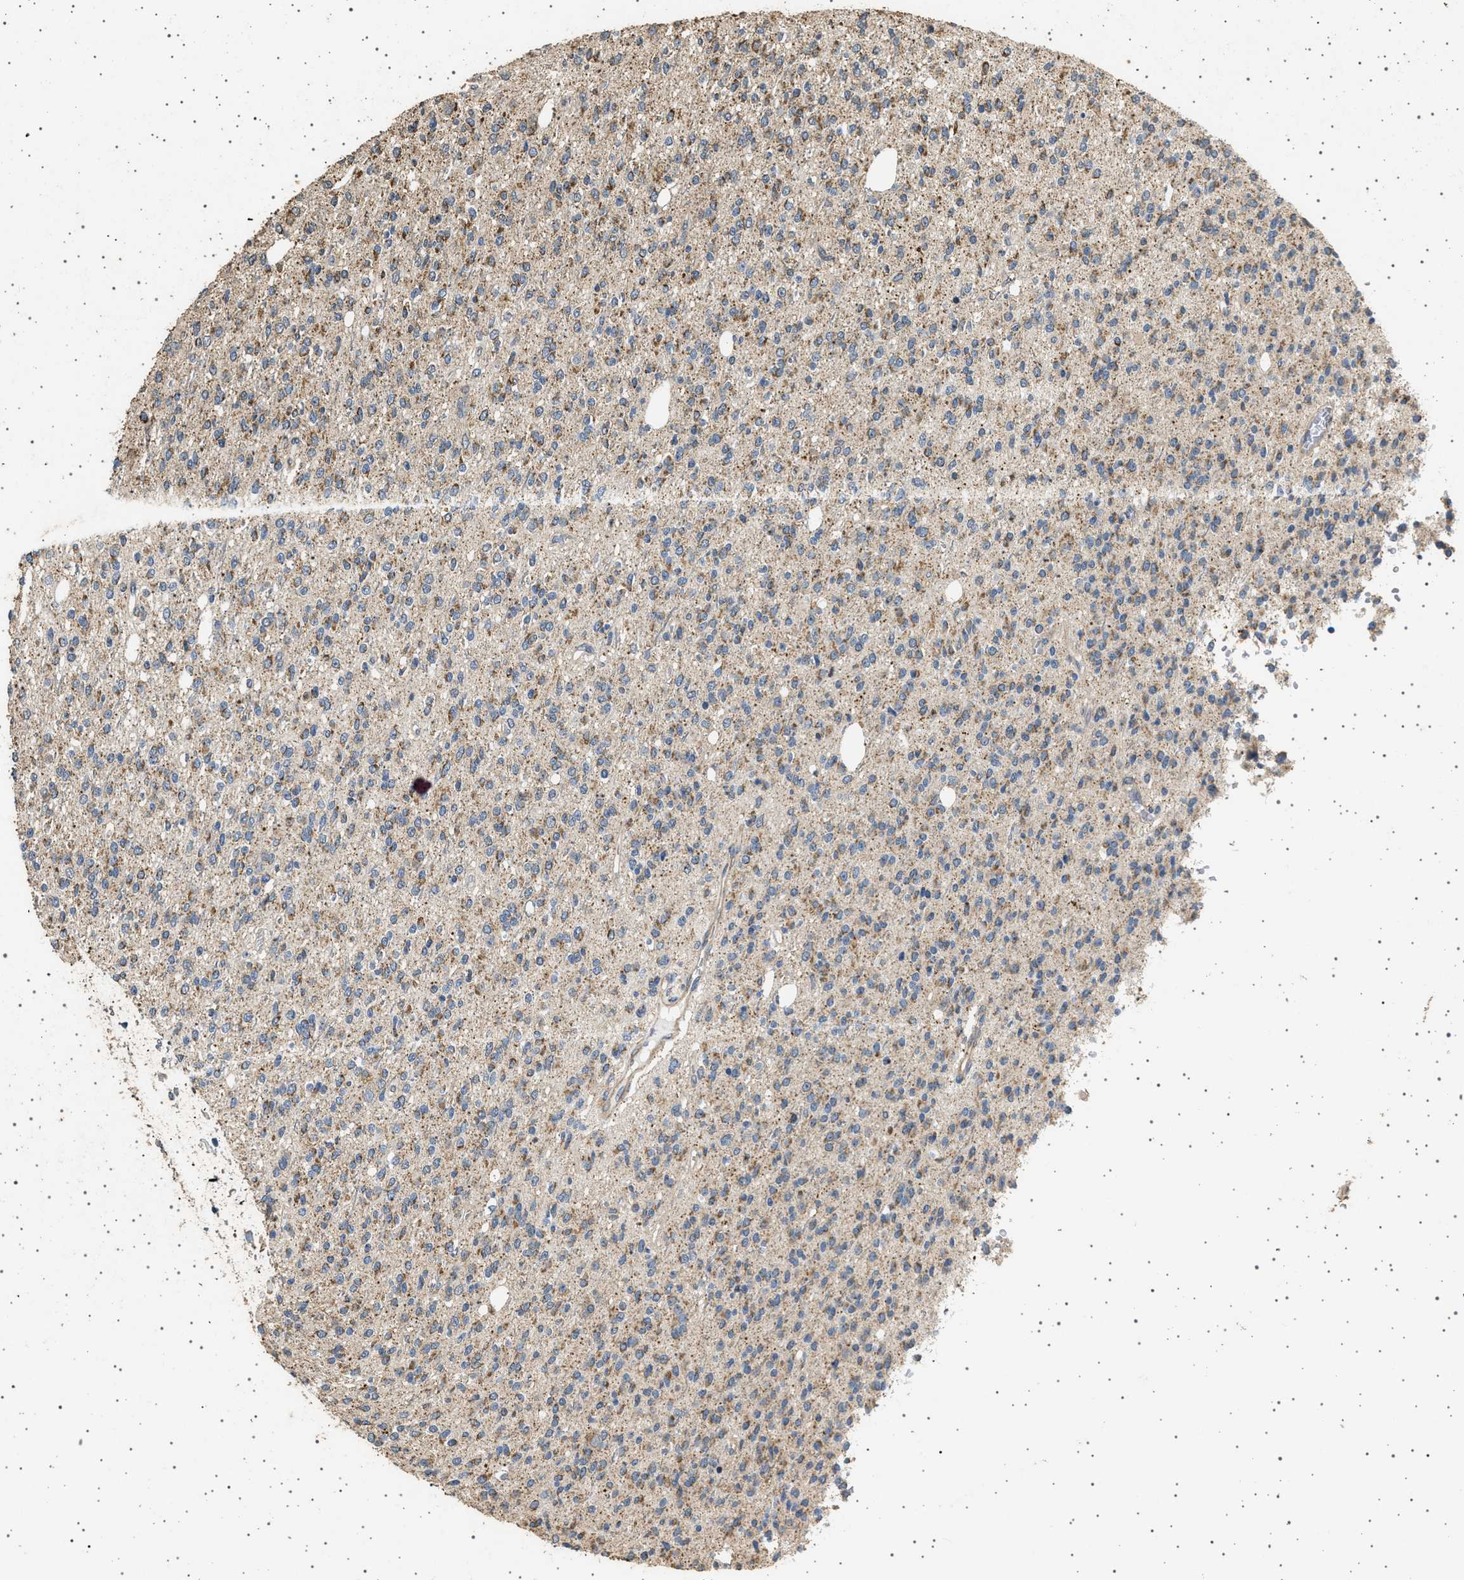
{"staining": {"intensity": "moderate", "quantity": ">75%", "location": "cytoplasmic/membranous"}, "tissue": "glioma", "cell_type": "Tumor cells", "image_type": "cancer", "snomed": [{"axis": "morphology", "description": "Glioma, malignant, High grade"}, {"axis": "topography", "description": "Brain"}], "caption": "Moderate cytoplasmic/membranous expression for a protein is identified in about >75% of tumor cells of high-grade glioma (malignant) using IHC.", "gene": "KCNA4", "patient": {"sex": "male", "age": 34}}